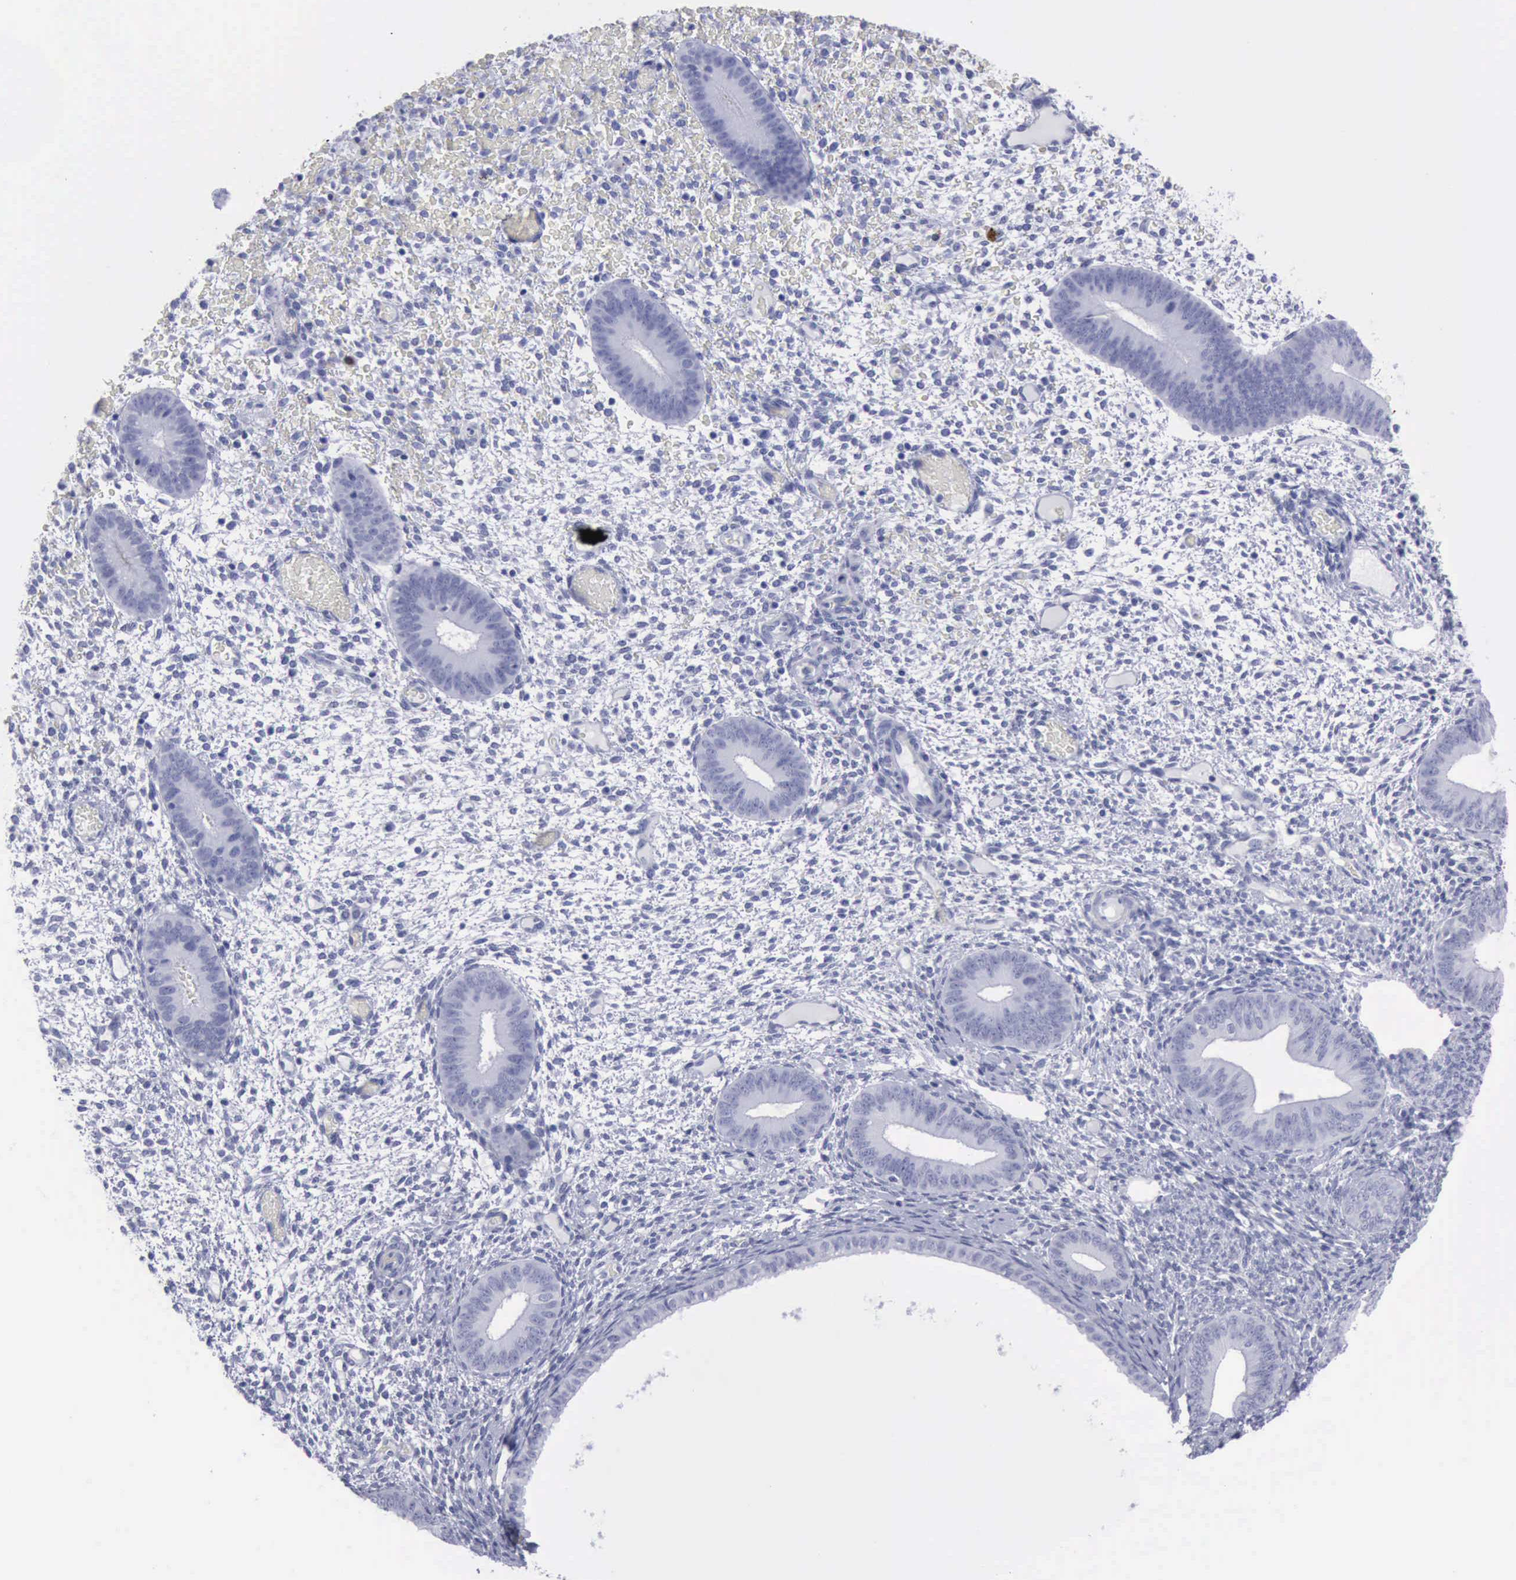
{"staining": {"intensity": "negative", "quantity": "none", "location": "none"}, "tissue": "endometrium", "cell_type": "Cells in endometrial stroma", "image_type": "normal", "snomed": [{"axis": "morphology", "description": "Normal tissue, NOS"}, {"axis": "topography", "description": "Endometrium"}], "caption": "Benign endometrium was stained to show a protein in brown. There is no significant staining in cells in endometrial stroma. Brightfield microscopy of IHC stained with DAB (3,3'-diaminobenzidine) (brown) and hematoxylin (blue), captured at high magnification.", "gene": "KRT13", "patient": {"sex": "female", "age": 42}}